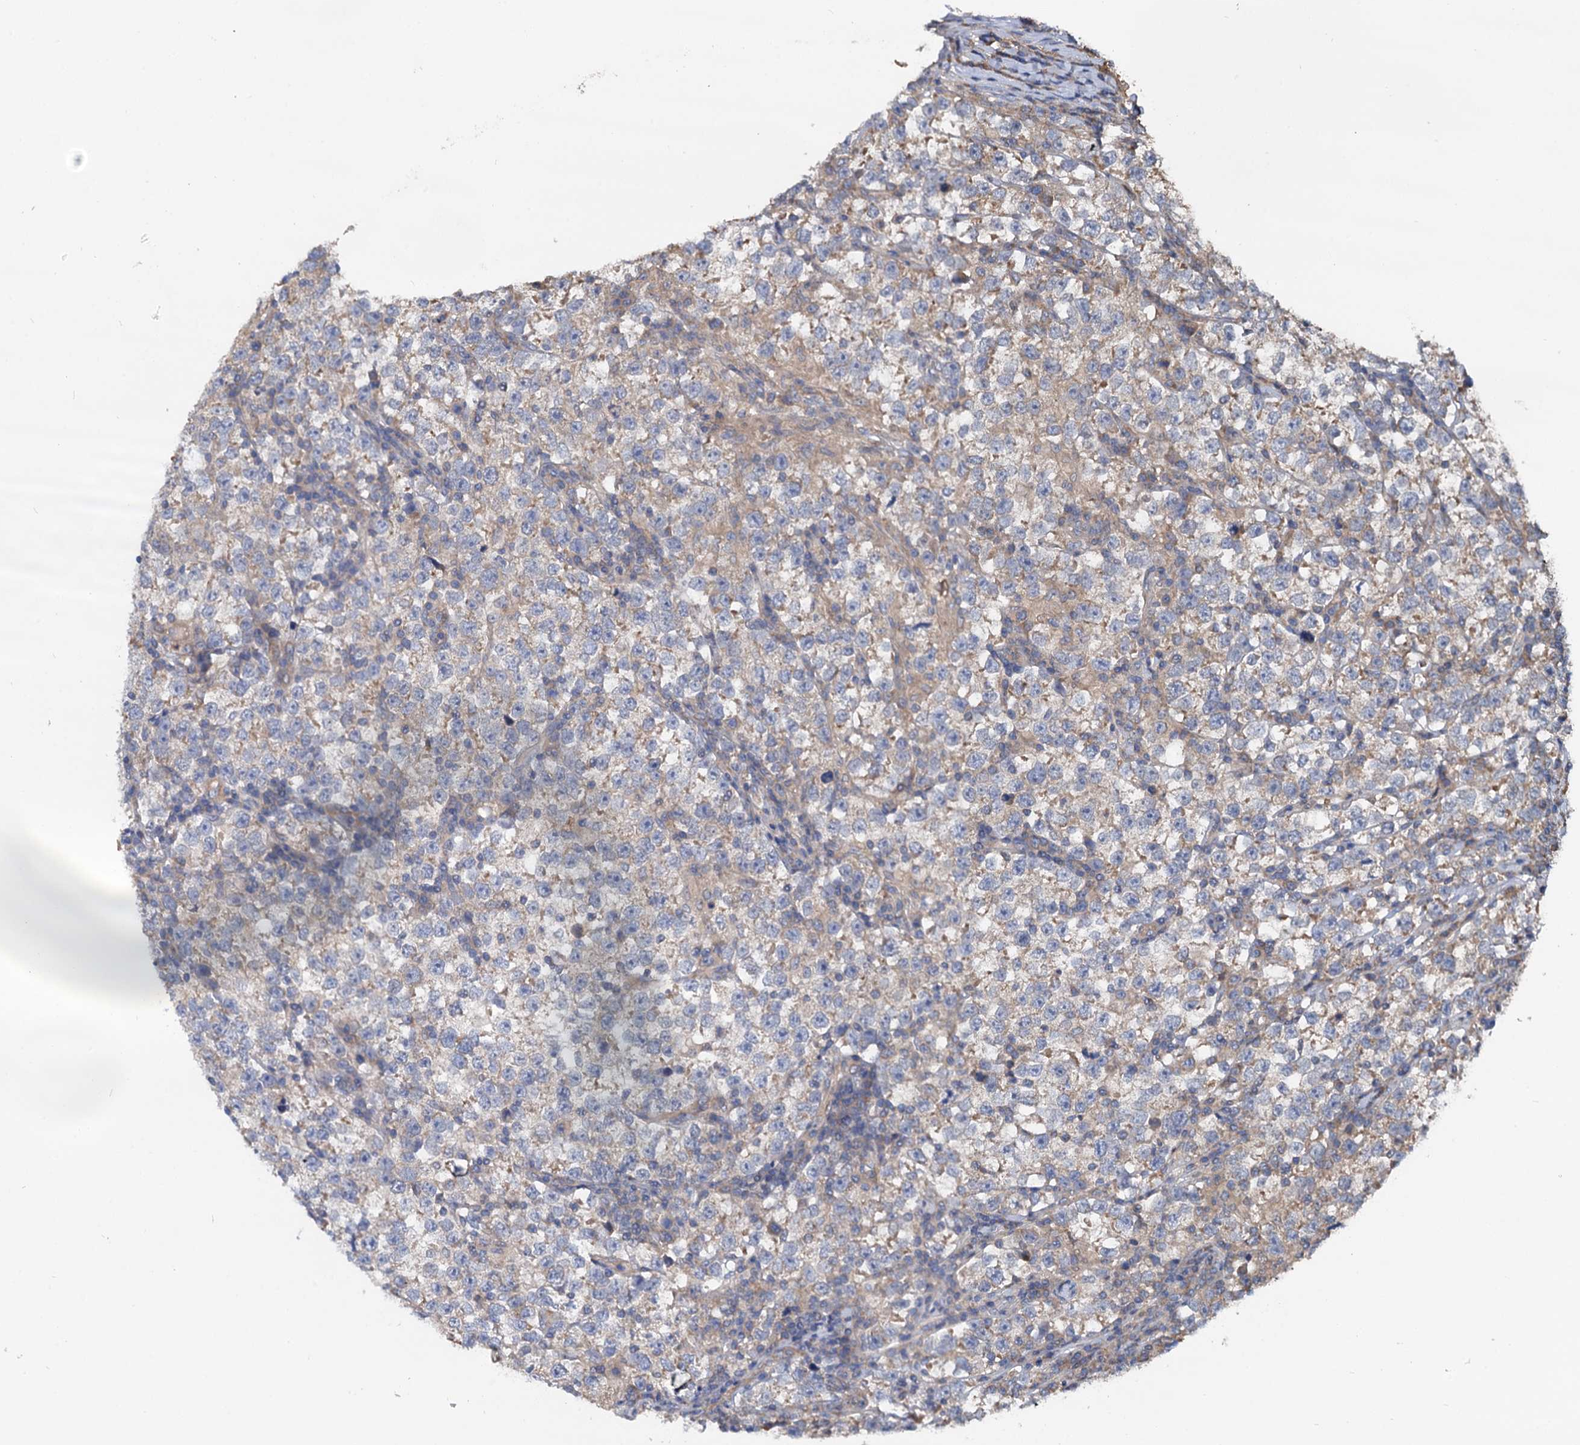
{"staining": {"intensity": "weak", "quantity": "<25%", "location": "cytoplasmic/membranous"}, "tissue": "testis cancer", "cell_type": "Tumor cells", "image_type": "cancer", "snomed": [{"axis": "morphology", "description": "Normal tissue, NOS"}, {"axis": "morphology", "description": "Seminoma, NOS"}, {"axis": "topography", "description": "Testis"}], "caption": "Tumor cells are negative for protein expression in human testis cancer.", "gene": "CEP192", "patient": {"sex": "male", "age": 43}}